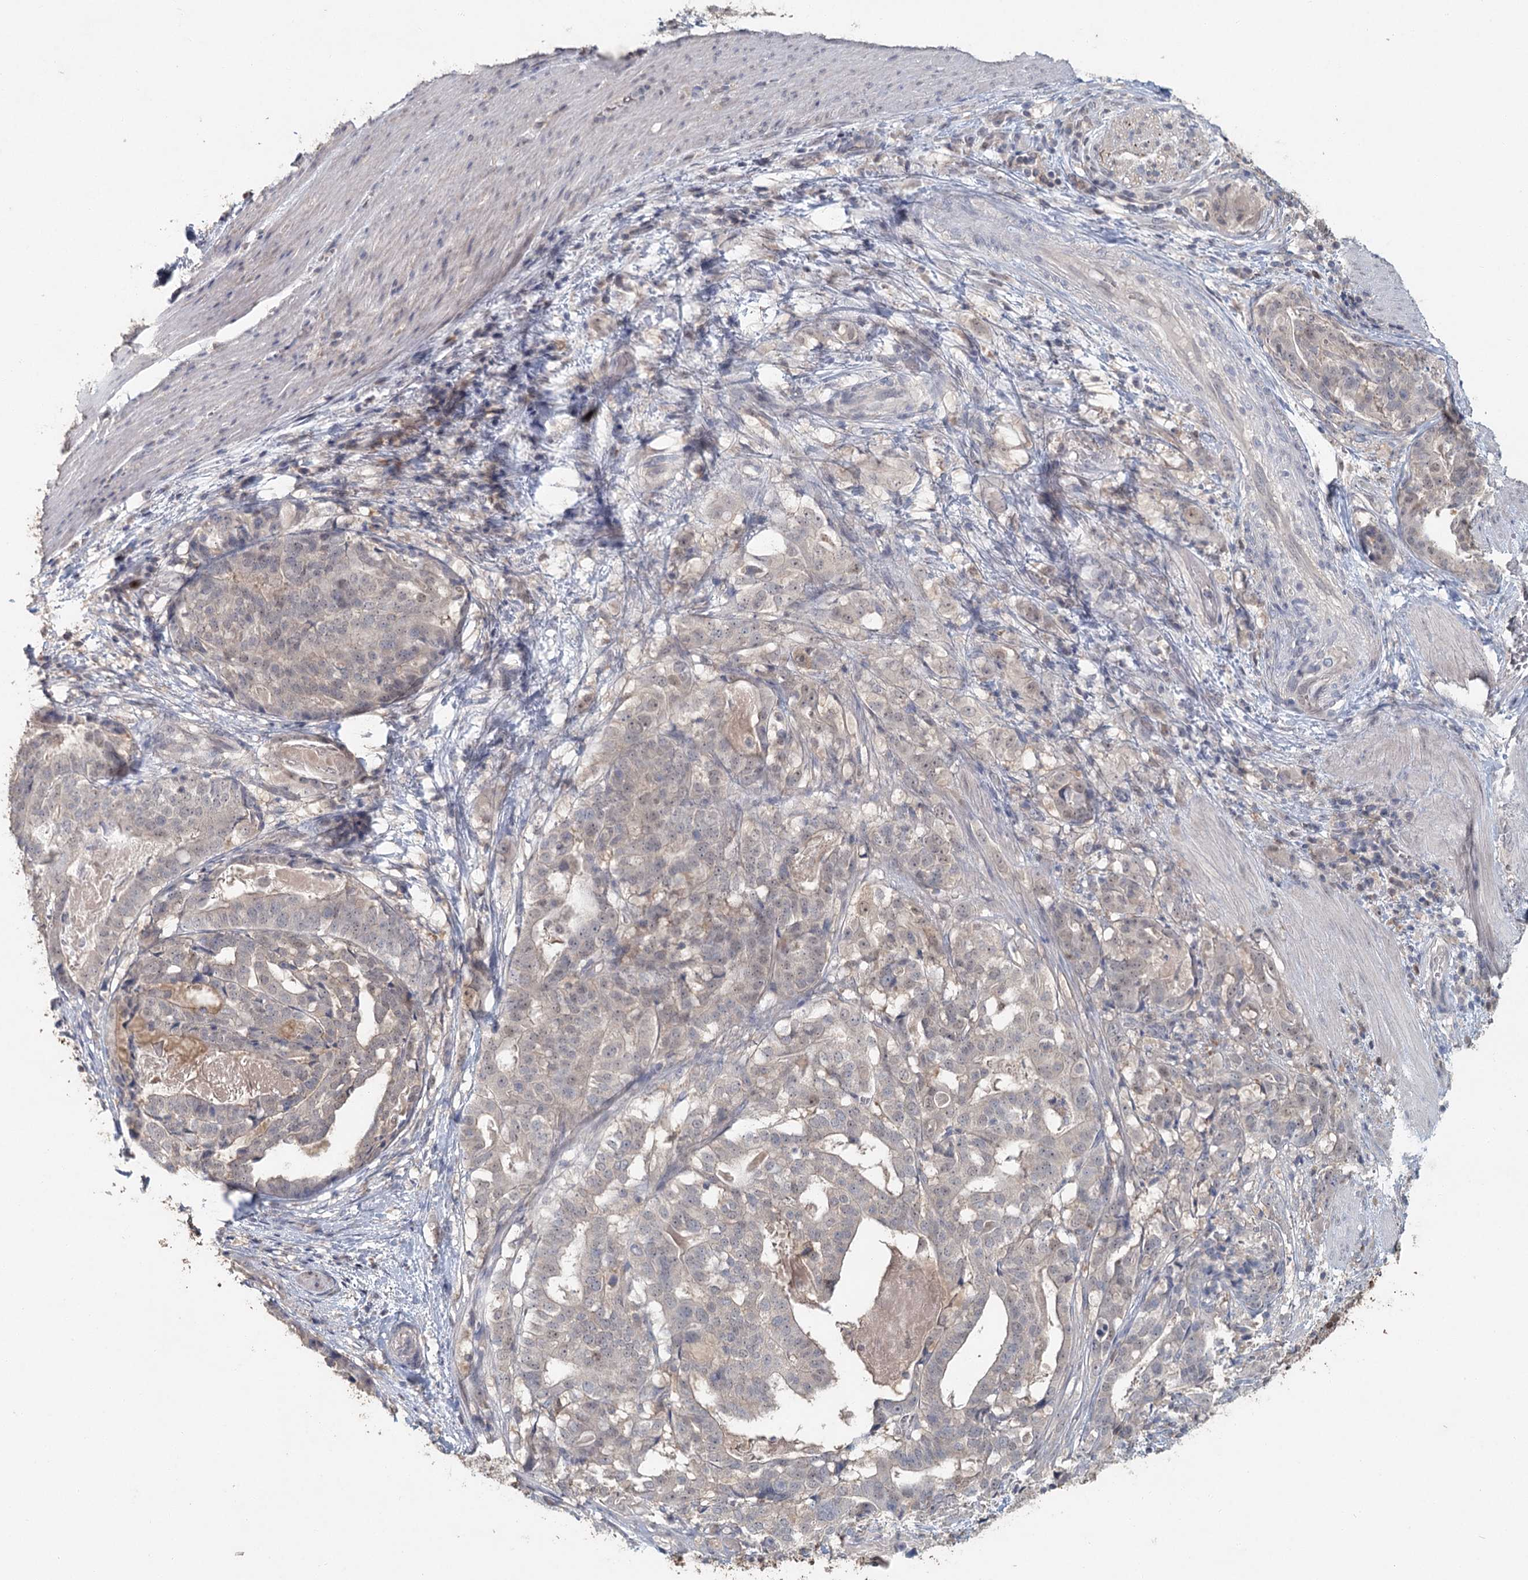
{"staining": {"intensity": "negative", "quantity": "none", "location": "none"}, "tissue": "stomach cancer", "cell_type": "Tumor cells", "image_type": "cancer", "snomed": [{"axis": "morphology", "description": "Adenocarcinoma, NOS"}, {"axis": "topography", "description": "Stomach"}], "caption": "Immunohistochemistry (IHC) histopathology image of neoplastic tissue: stomach cancer (adenocarcinoma) stained with DAB (3,3'-diaminobenzidine) displays no significant protein staining in tumor cells.", "gene": "ADK", "patient": {"sex": "male", "age": 48}}